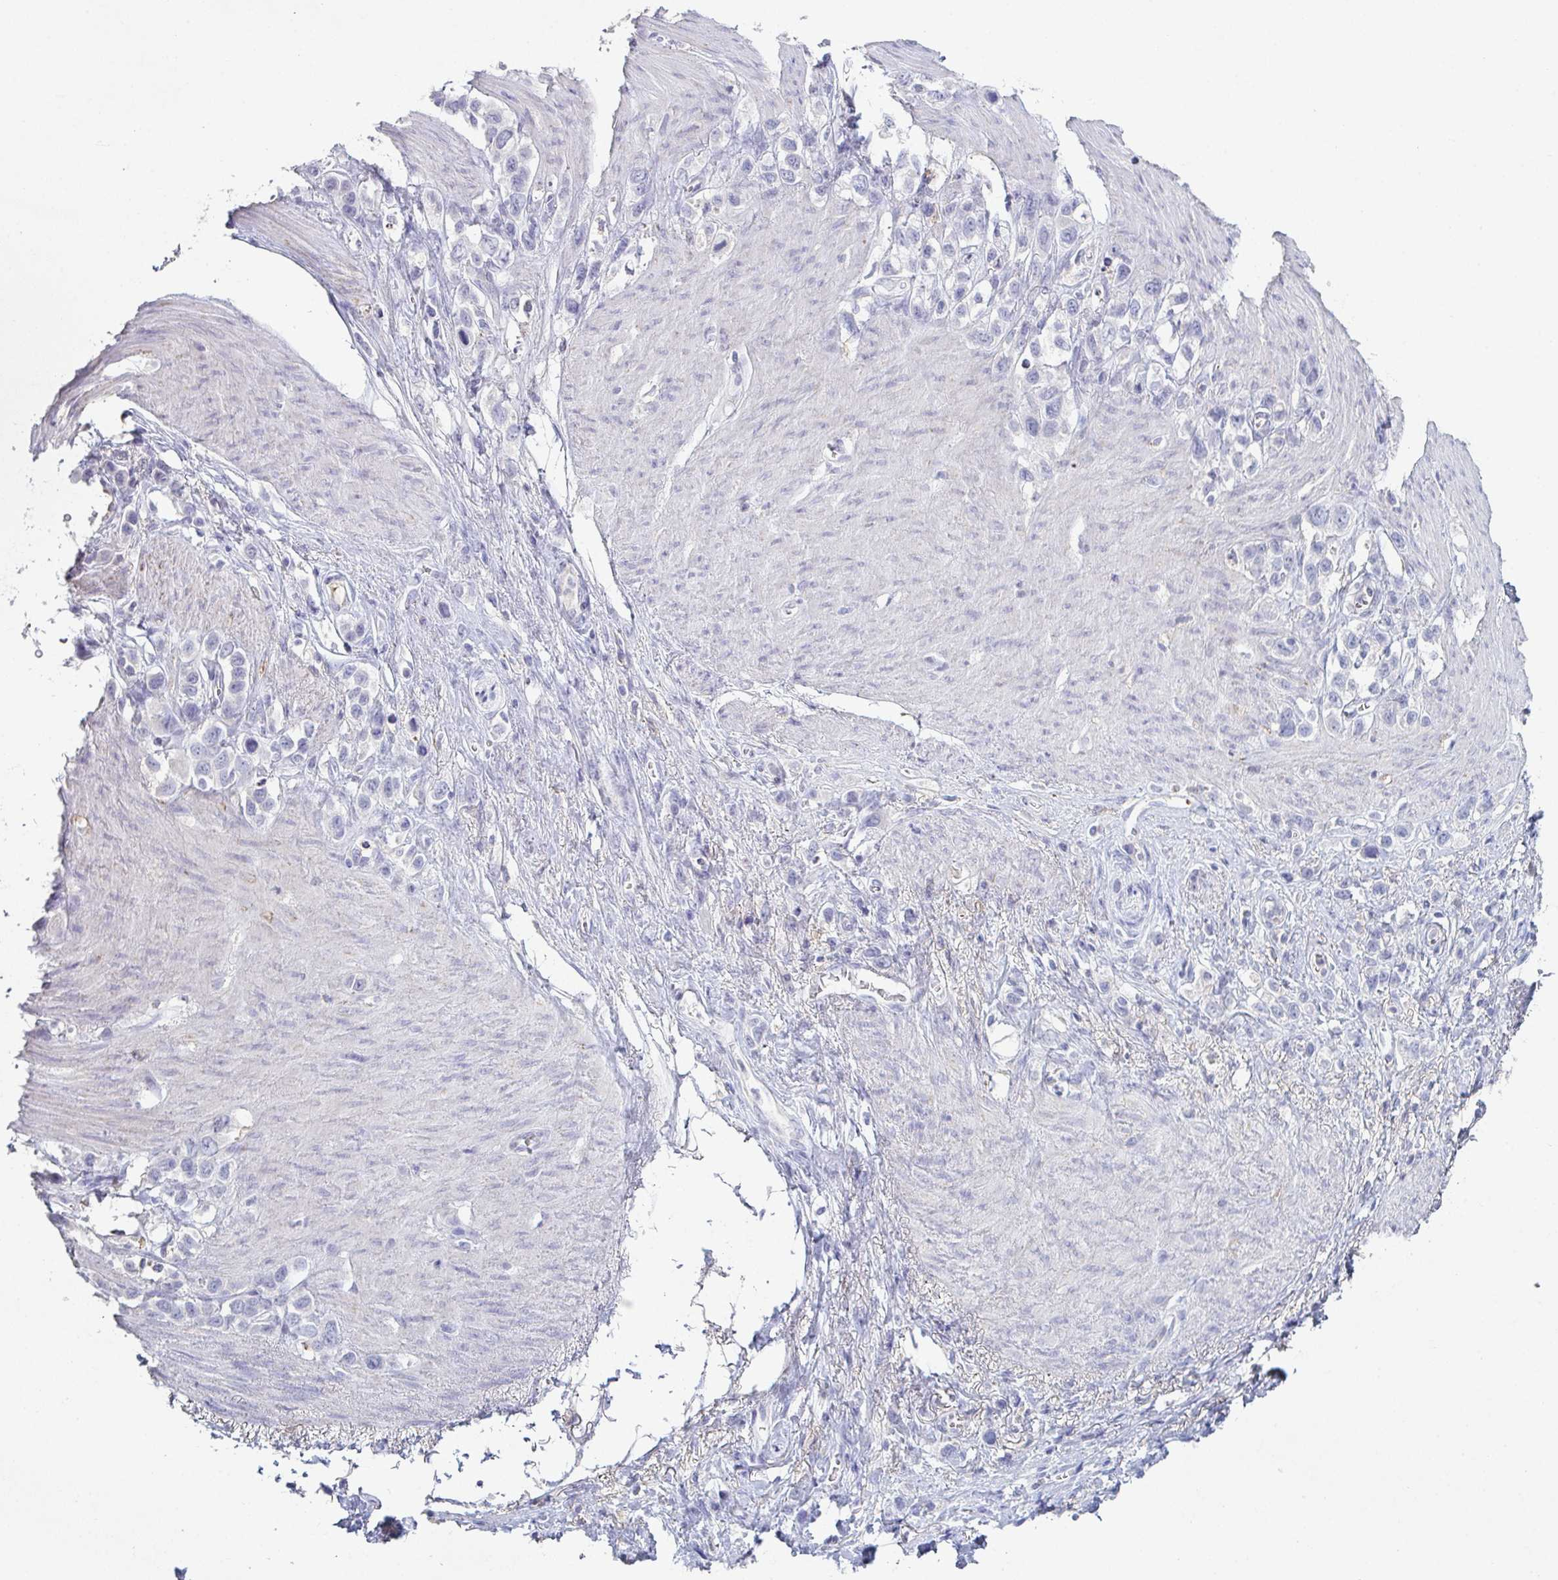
{"staining": {"intensity": "negative", "quantity": "none", "location": "none"}, "tissue": "stomach cancer", "cell_type": "Tumor cells", "image_type": "cancer", "snomed": [{"axis": "morphology", "description": "Adenocarcinoma, NOS"}, {"axis": "topography", "description": "Stomach"}], "caption": "This is an immunohistochemistry micrograph of stomach cancer. There is no staining in tumor cells.", "gene": "ADAM21", "patient": {"sex": "female", "age": 65}}